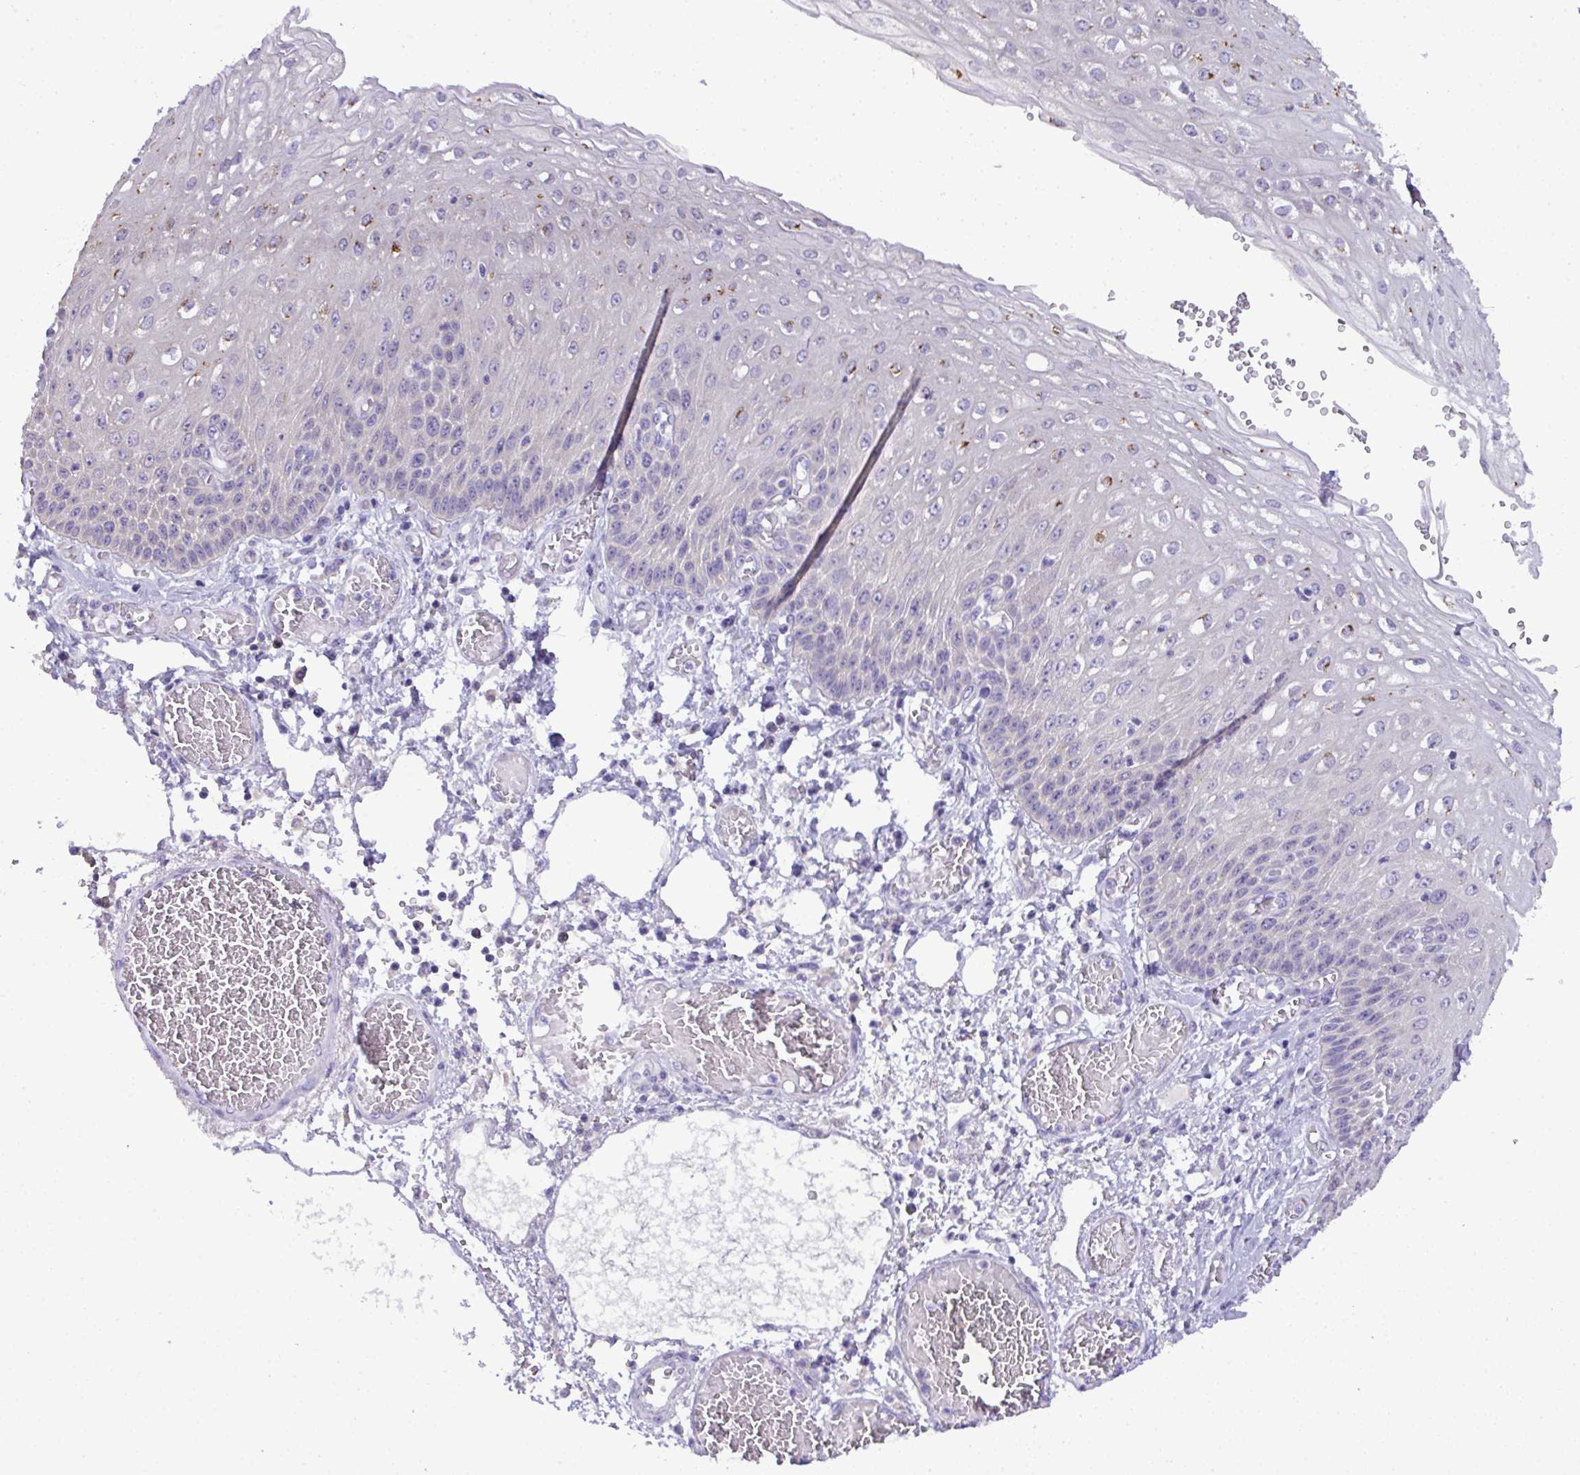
{"staining": {"intensity": "strong", "quantity": "<25%", "location": "cytoplasmic/membranous"}, "tissue": "esophagus", "cell_type": "Squamous epithelial cells", "image_type": "normal", "snomed": [{"axis": "morphology", "description": "Normal tissue, NOS"}, {"axis": "morphology", "description": "Adenocarcinoma, NOS"}, {"axis": "topography", "description": "Esophagus"}], "caption": "Immunohistochemical staining of benign human esophagus shows <25% levels of strong cytoplasmic/membranous protein expression in about <25% of squamous epithelial cells. (DAB = brown stain, brightfield microscopy at high magnification).", "gene": "ST8SIA2", "patient": {"sex": "male", "age": 81}}